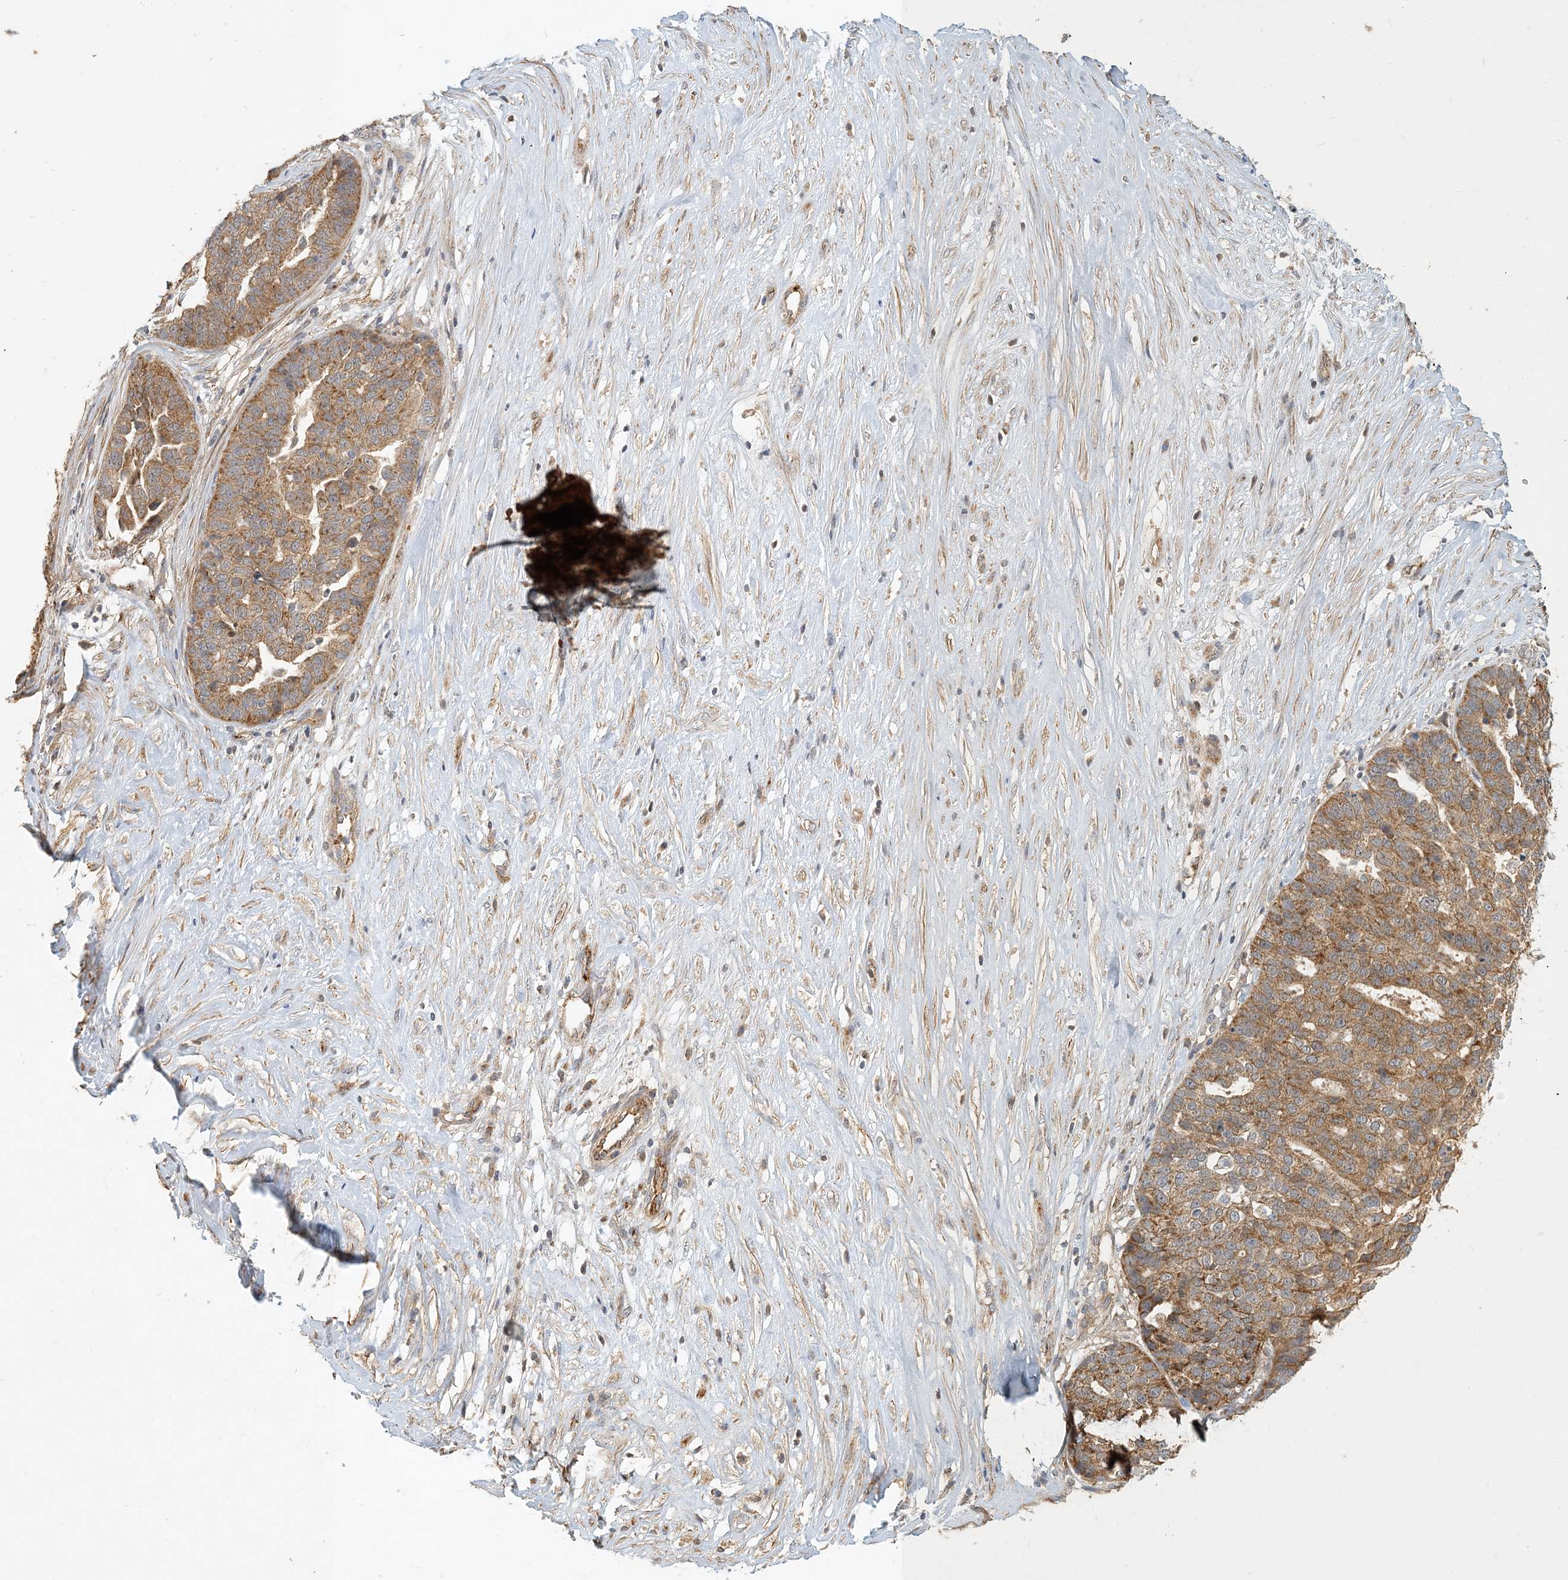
{"staining": {"intensity": "moderate", "quantity": ">75%", "location": "cytoplasmic/membranous"}, "tissue": "ovarian cancer", "cell_type": "Tumor cells", "image_type": "cancer", "snomed": [{"axis": "morphology", "description": "Cystadenocarcinoma, serous, NOS"}, {"axis": "topography", "description": "Ovary"}], "caption": "The image demonstrates a brown stain indicating the presence of a protein in the cytoplasmic/membranous of tumor cells in ovarian serous cystadenocarcinoma.", "gene": "ZBTB3", "patient": {"sex": "female", "age": 59}}